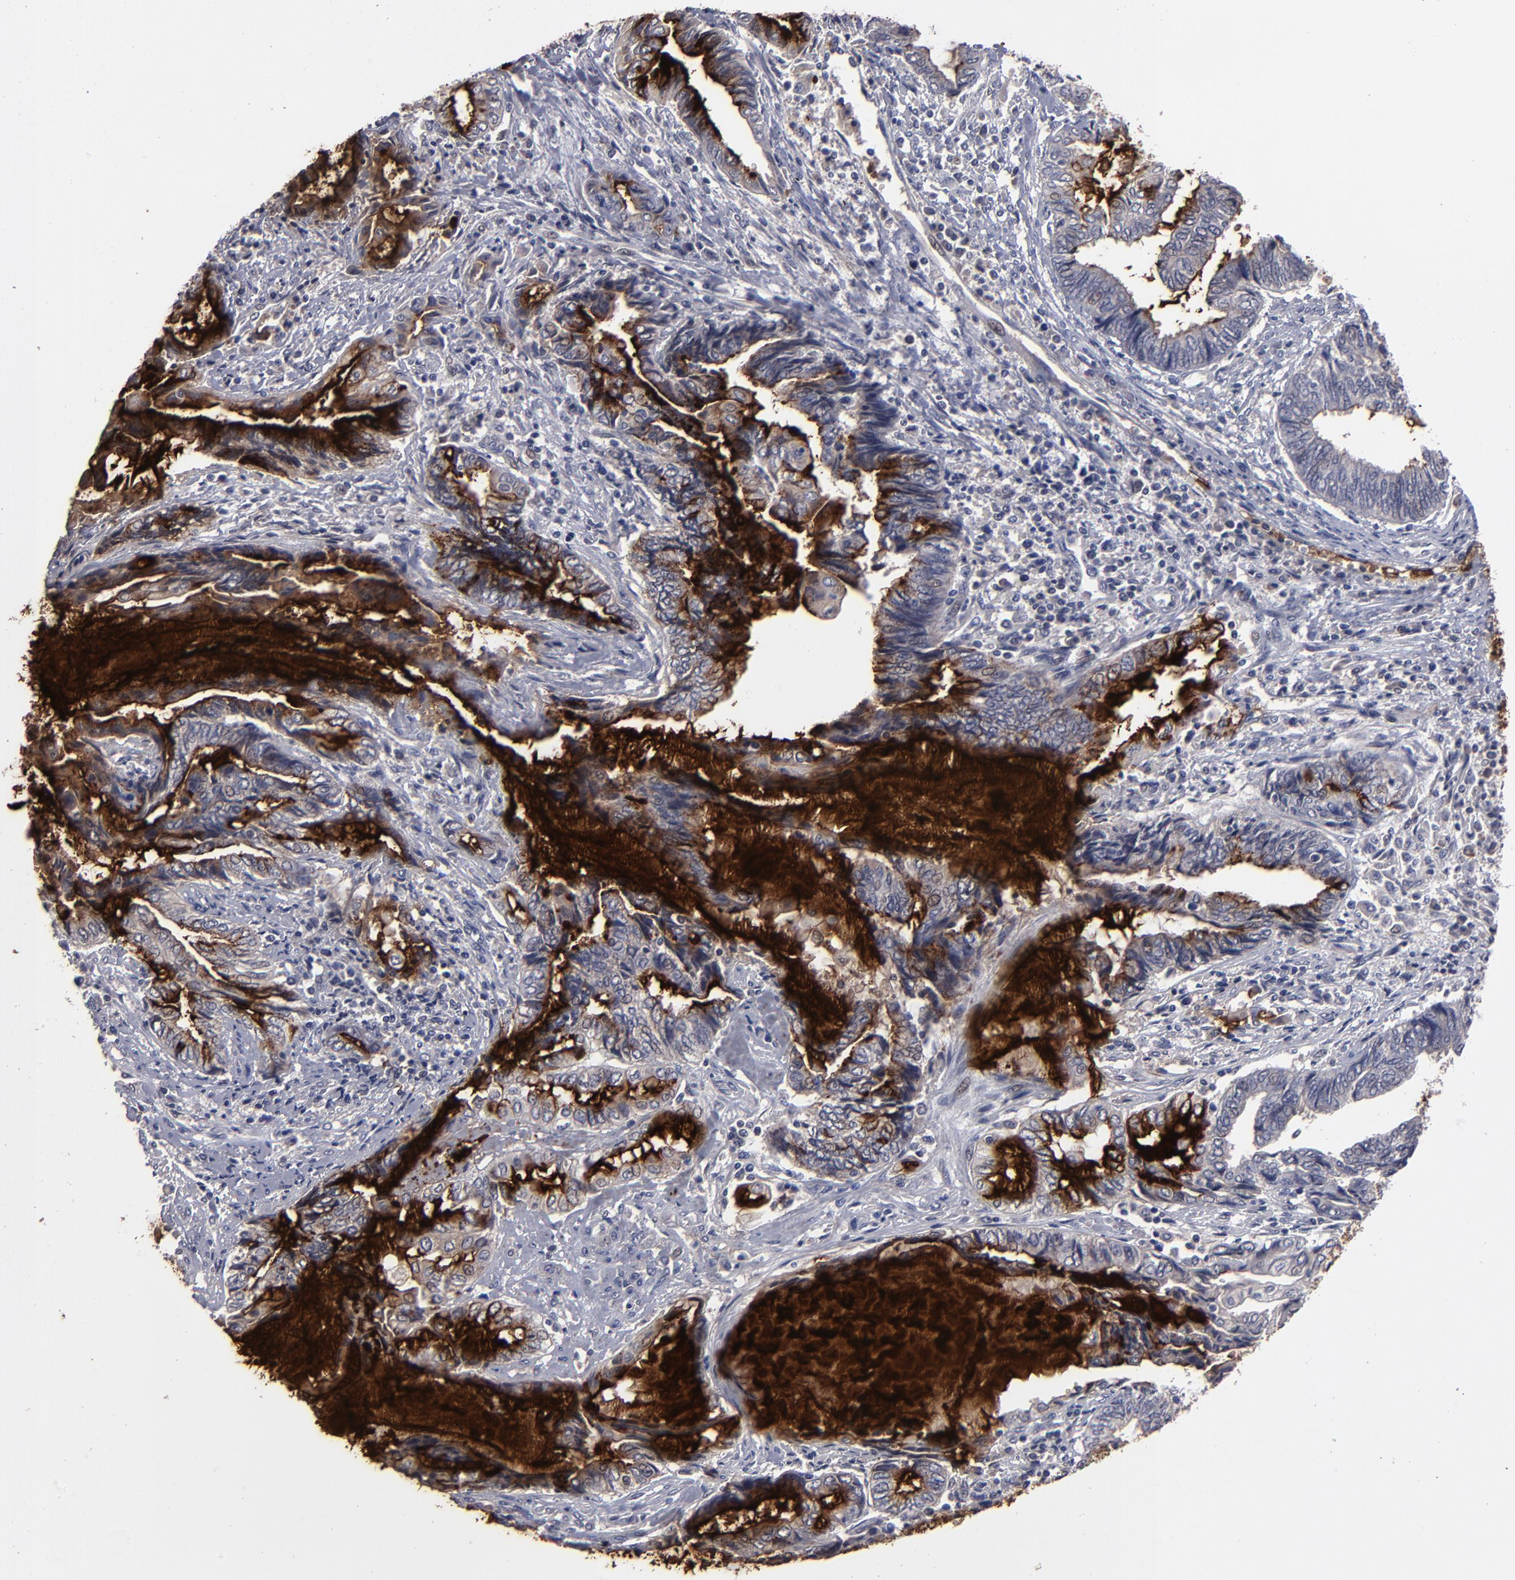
{"staining": {"intensity": "strong", "quantity": "25%-75%", "location": "cytoplasmic/membranous"}, "tissue": "endometrial cancer", "cell_type": "Tumor cells", "image_type": "cancer", "snomed": [{"axis": "morphology", "description": "Adenocarcinoma, NOS"}, {"axis": "topography", "description": "Uterus"}, {"axis": "topography", "description": "Endometrium"}], "caption": "A brown stain labels strong cytoplasmic/membranous staining of a protein in human adenocarcinoma (endometrial) tumor cells. Using DAB (brown) and hematoxylin (blue) stains, captured at high magnification using brightfield microscopy.", "gene": "GPM6B", "patient": {"sex": "female", "age": 70}}